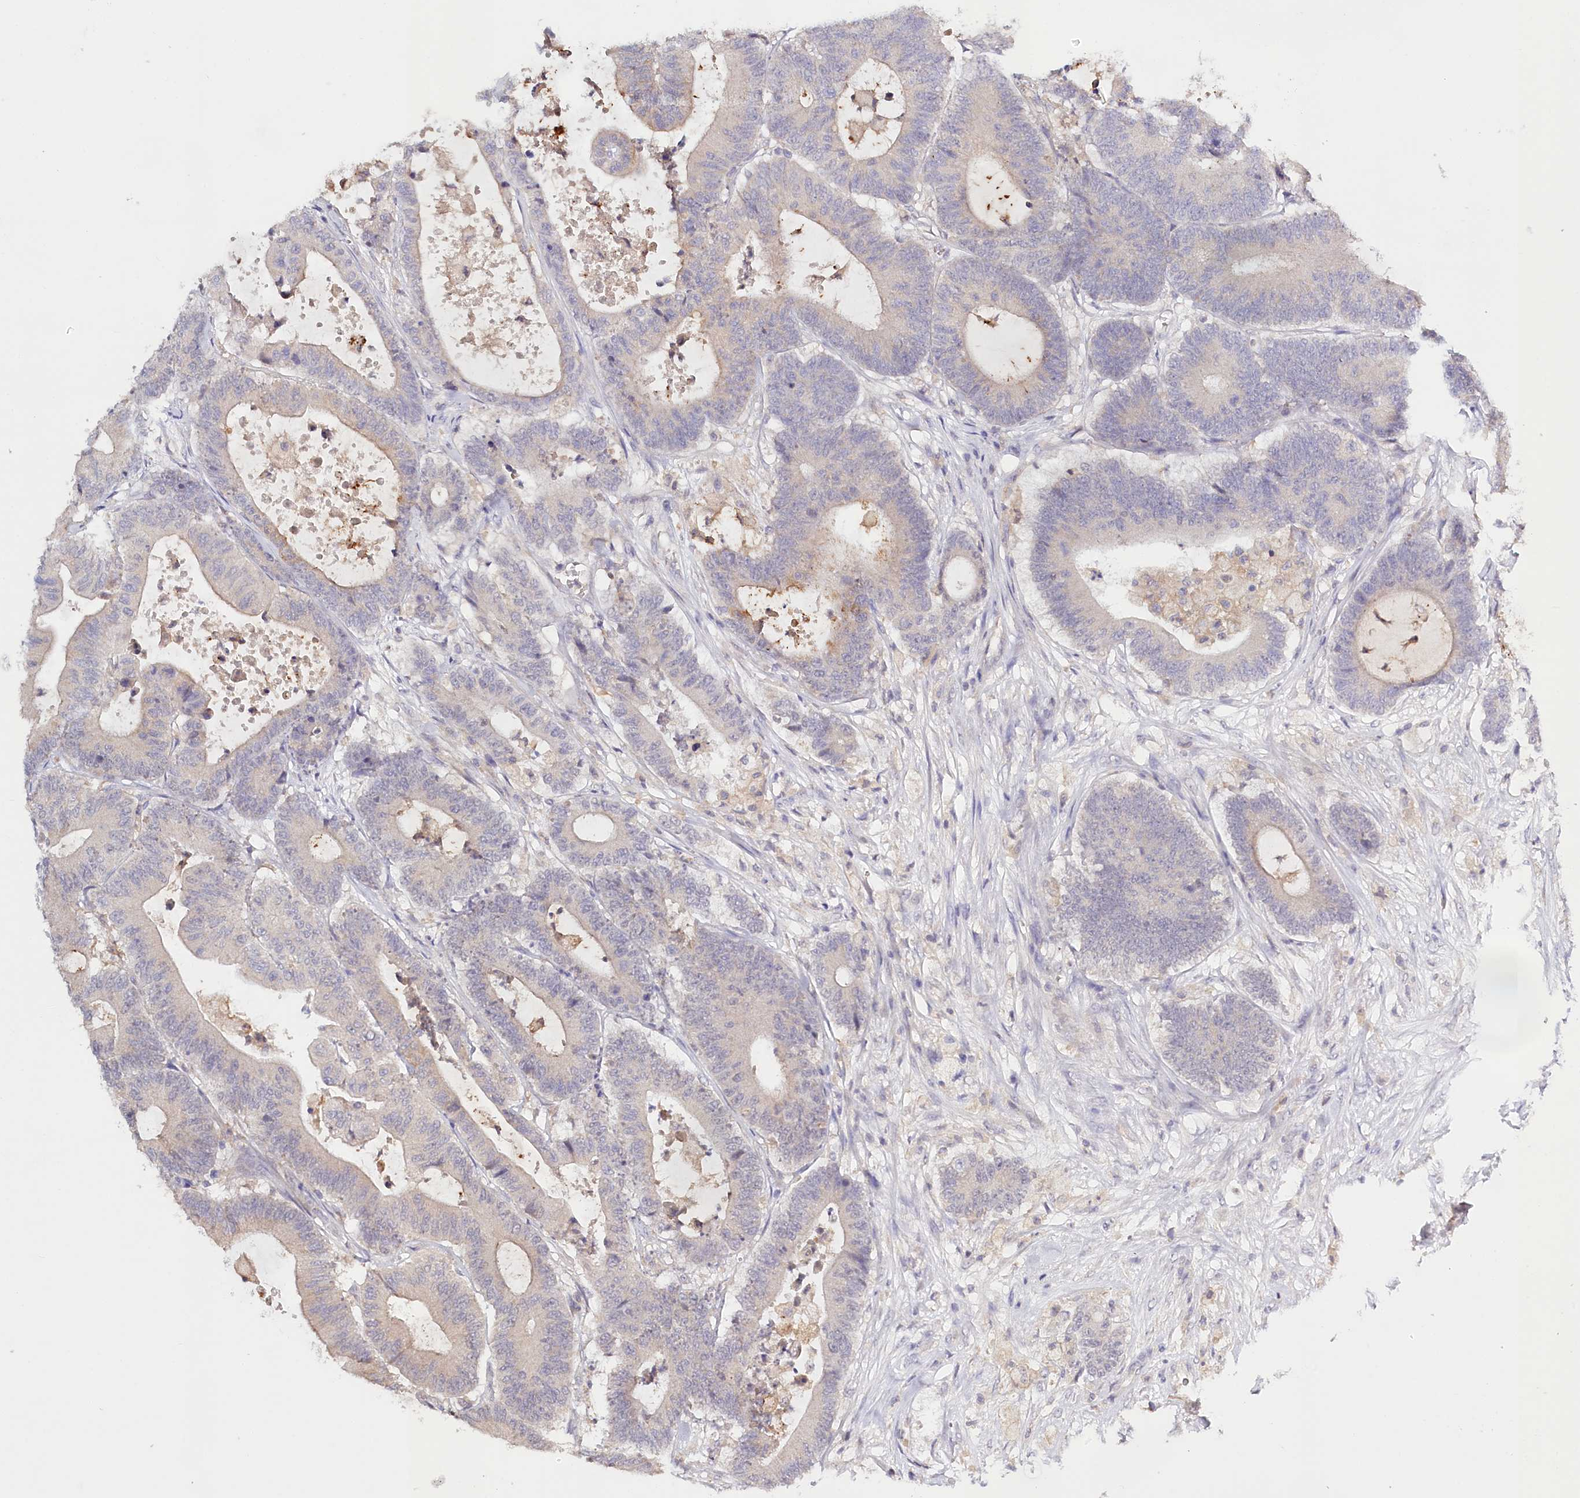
{"staining": {"intensity": "negative", "quantity": "none", "location": "none"}, "tissue": "colorectal cancer", "cell_type": "Tumor cells", "image_type": "cancer", "snomed": [{"axis": "morphology", "description": "Adenocarcinoma, NOS"}, {"axis": "topography", "description": "Colon"}], "caption": "The image displays no staining of tumor cells in colorectal cancer.", "gene": "DAPK1", "patient": {"sex": "female", "age": 84}}